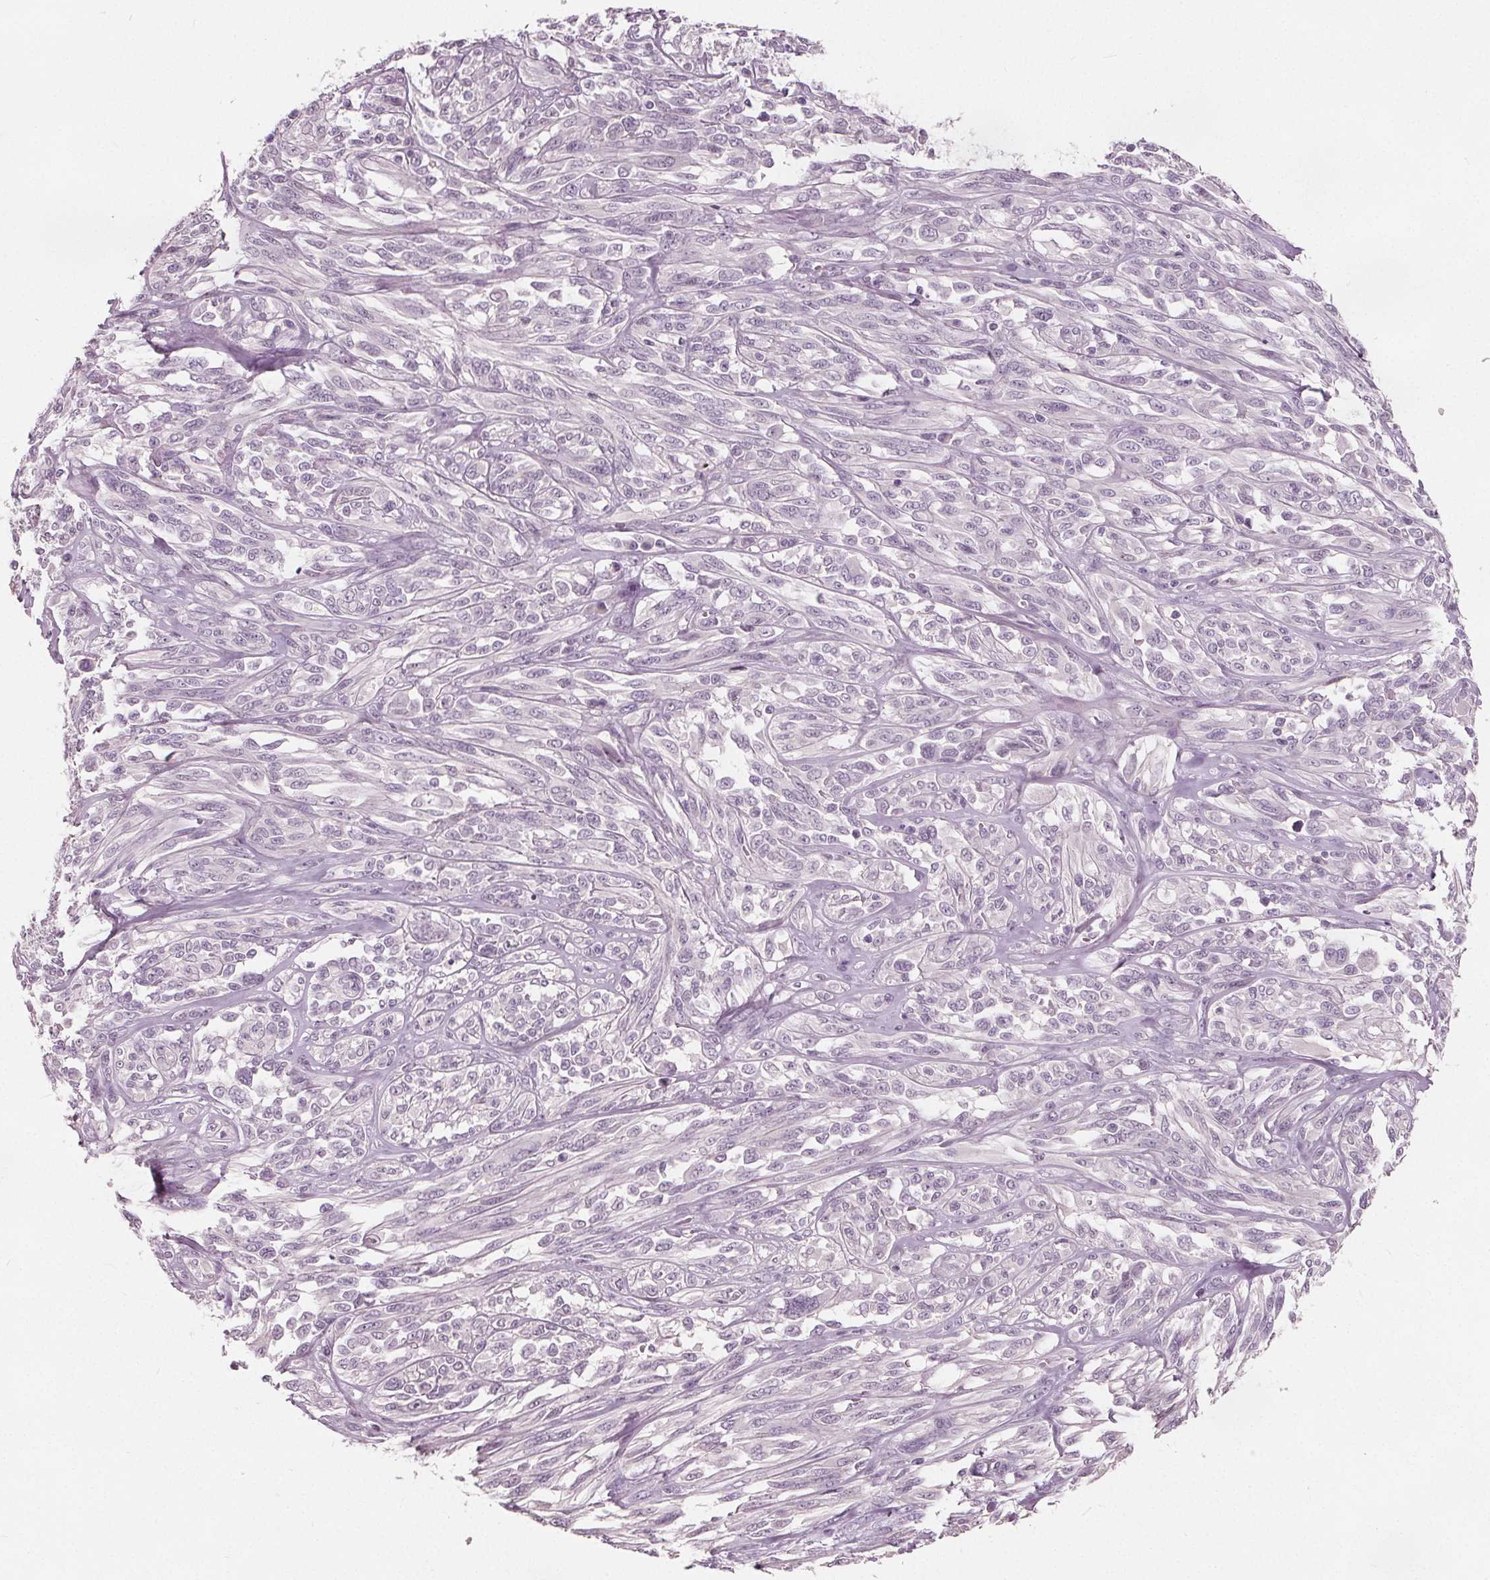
{"staining": {"intensity": "negative", "quantity": "none", "location": "none"}, "tissue": "melanoma", "cell_type": "Tumor cells", "image_type": "cancer", "snomed": [{"axis": "morphology", "description": "Malignant melanoma, NOS"}, {"axis": "topography", "description": "Skin"}], "caption": "Immunohistochemistry (IHC) of human malignant melanoma demonstrates no staining in tumor cells. (Stains: DAB (3,3'-diaminobenzidine) IHC with hematoxylin counter stain, Microscopy: brightfield microscopy at high magnification).", "gene": "TKFC", "patient": {"sex": "female", "age": 91}}